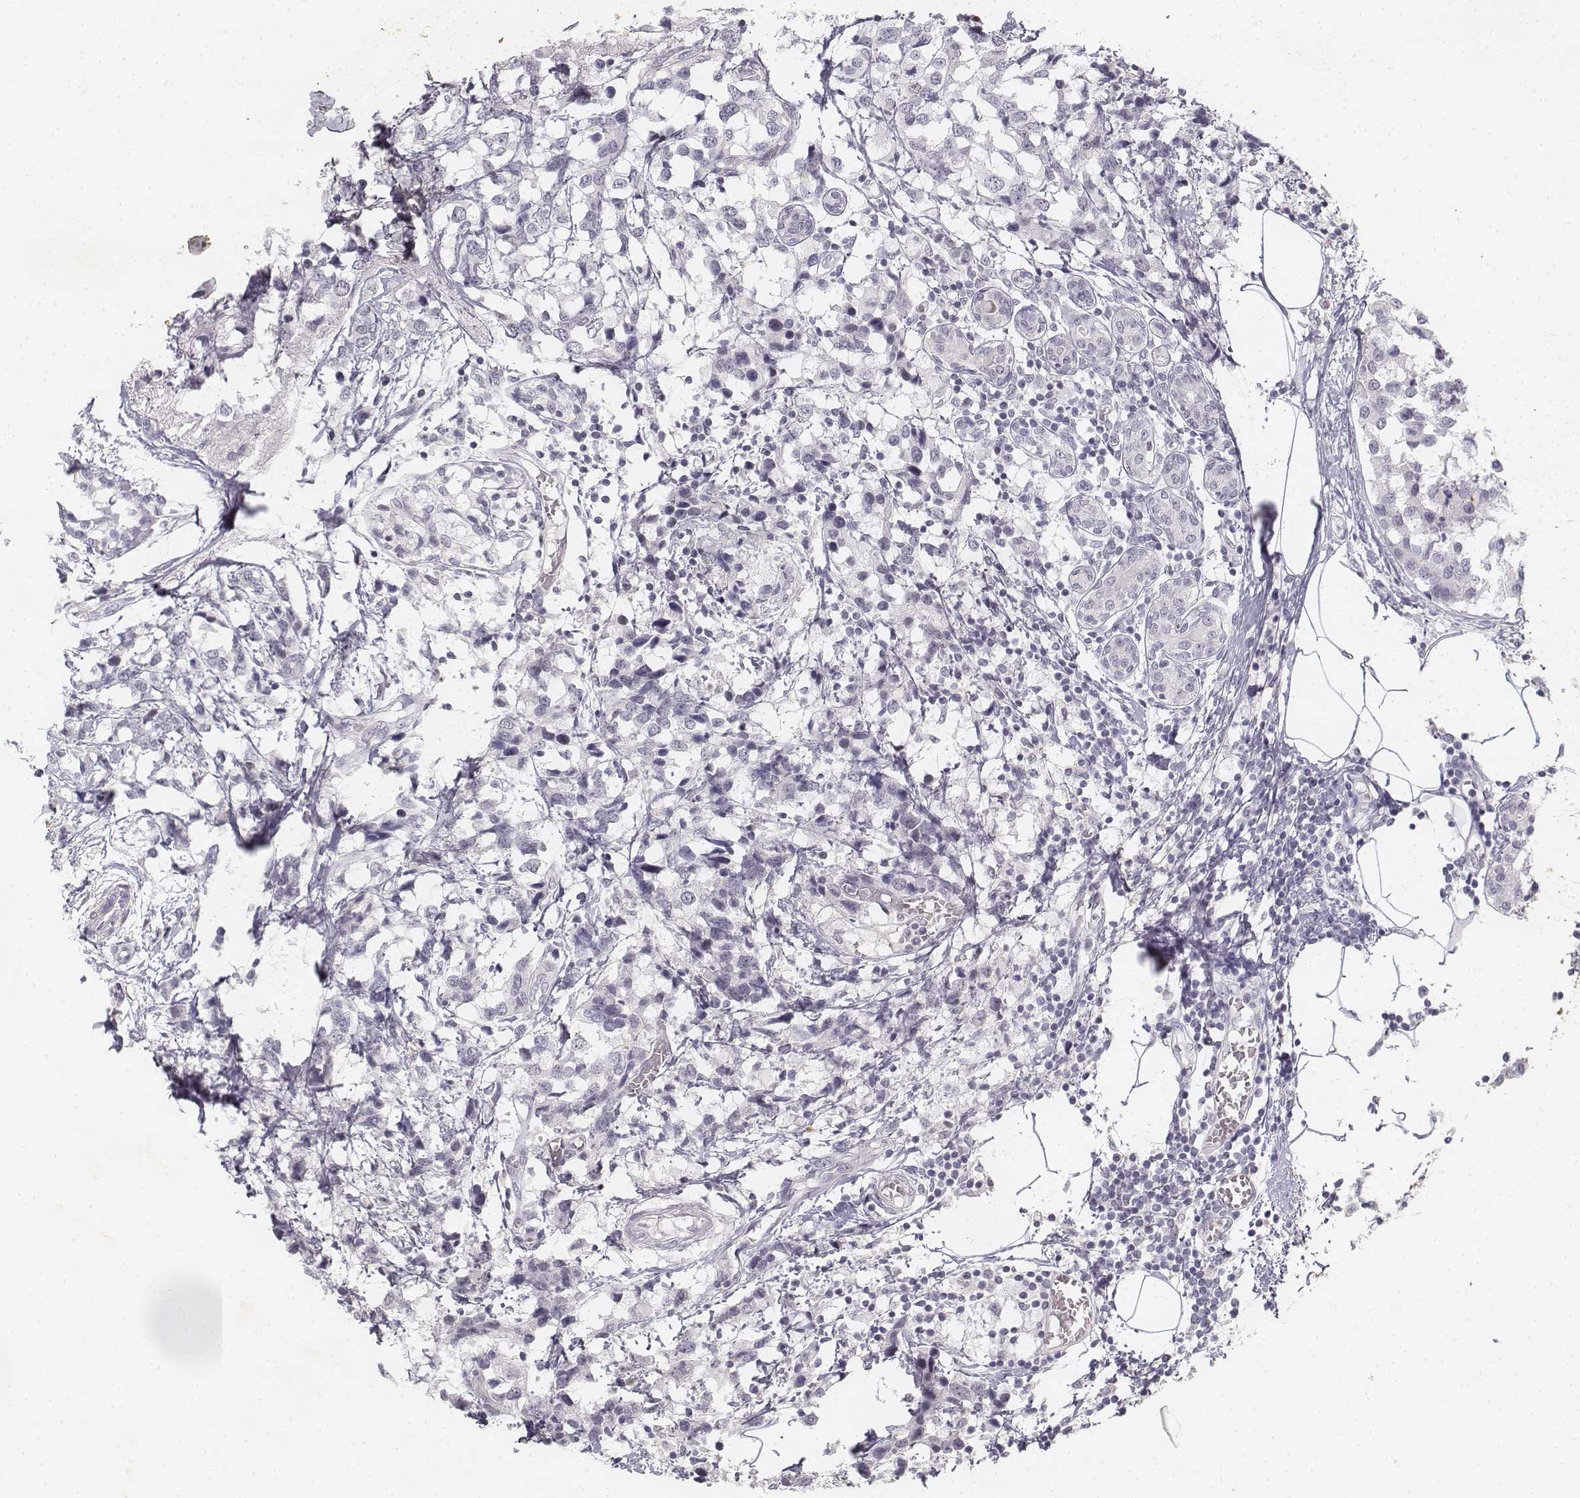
{"staining": {"intensity": "negative", "quantity": "none", "location": "none"}, "tissue": "breast cancer", "cell_type": "Tumor cells", "image_type": "cancer", "snomed": [{"axis": "morphology", "description": "Lobular carcinoma"}, {"axis": "topography", "description": "Breast"}], "caption": "High power microscopy histopathology image of an immunohistochemistry (IHC) image of lobular carcinoma (breast), revealing no significant positivity in tumor cells.", "gene": "KRT84", "patient": {"sex": "female", "age": 59}}